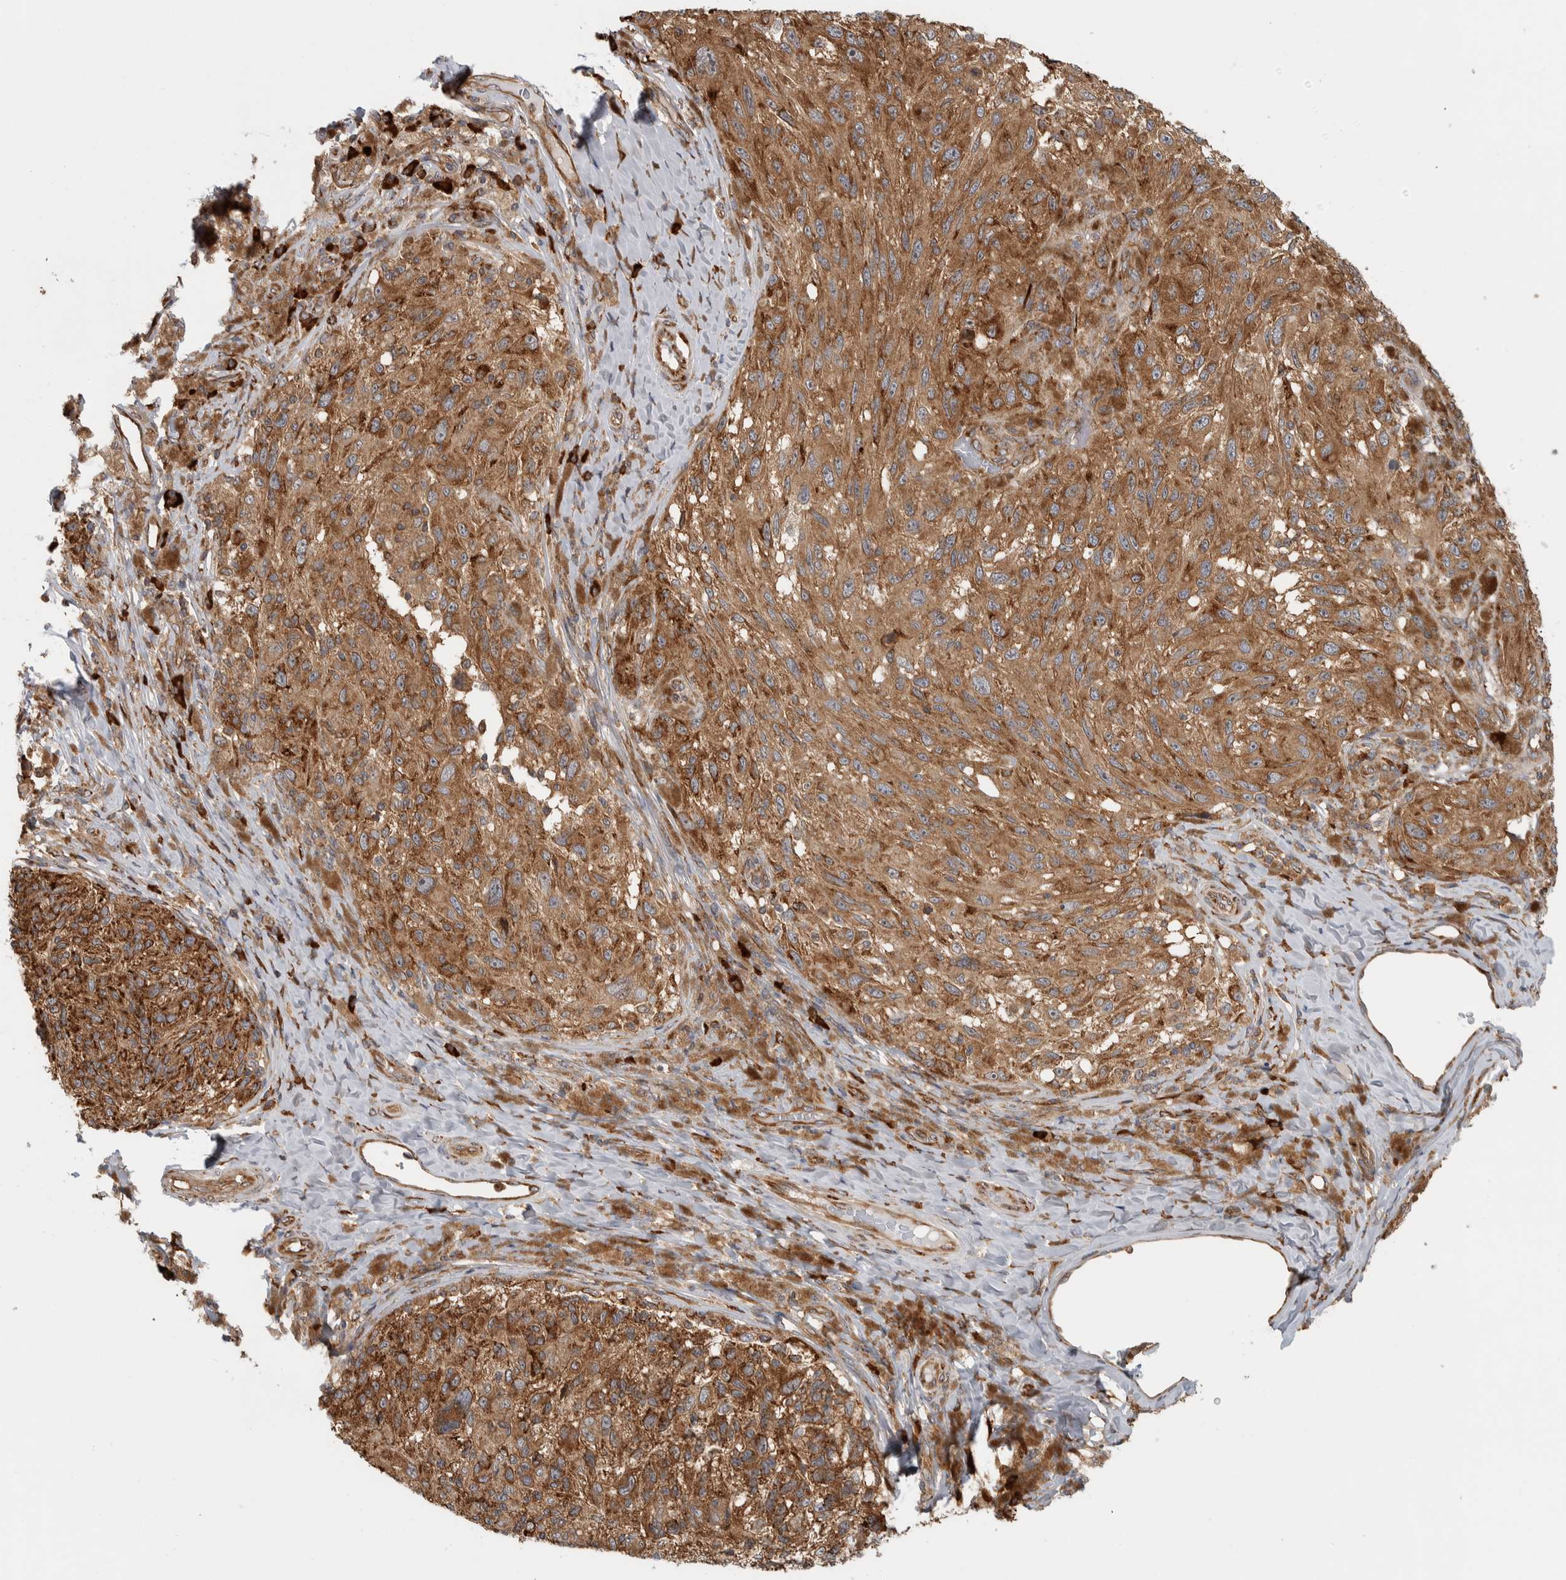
{"staining": {"intensity": "moderate", "quantity": ">75%", "location": "cytoplasmic/membranous"}, "tissue": "melanoma", "cell_type": "Tumor cells", "image_type": "cancer", "snomed": [{"axis": "morphology", "description": "Malignant melanoma, NOS"}, {"axis": "topography", "description": "Skin"}], "caption": "About >75% of tumor cells in melanoma display moderate cytoplasmic/membranous protein staining as visualized by brown immunohistochemical staining.", "gene": "EIF3H", "patient": {"sex": "female", "age": 73}}